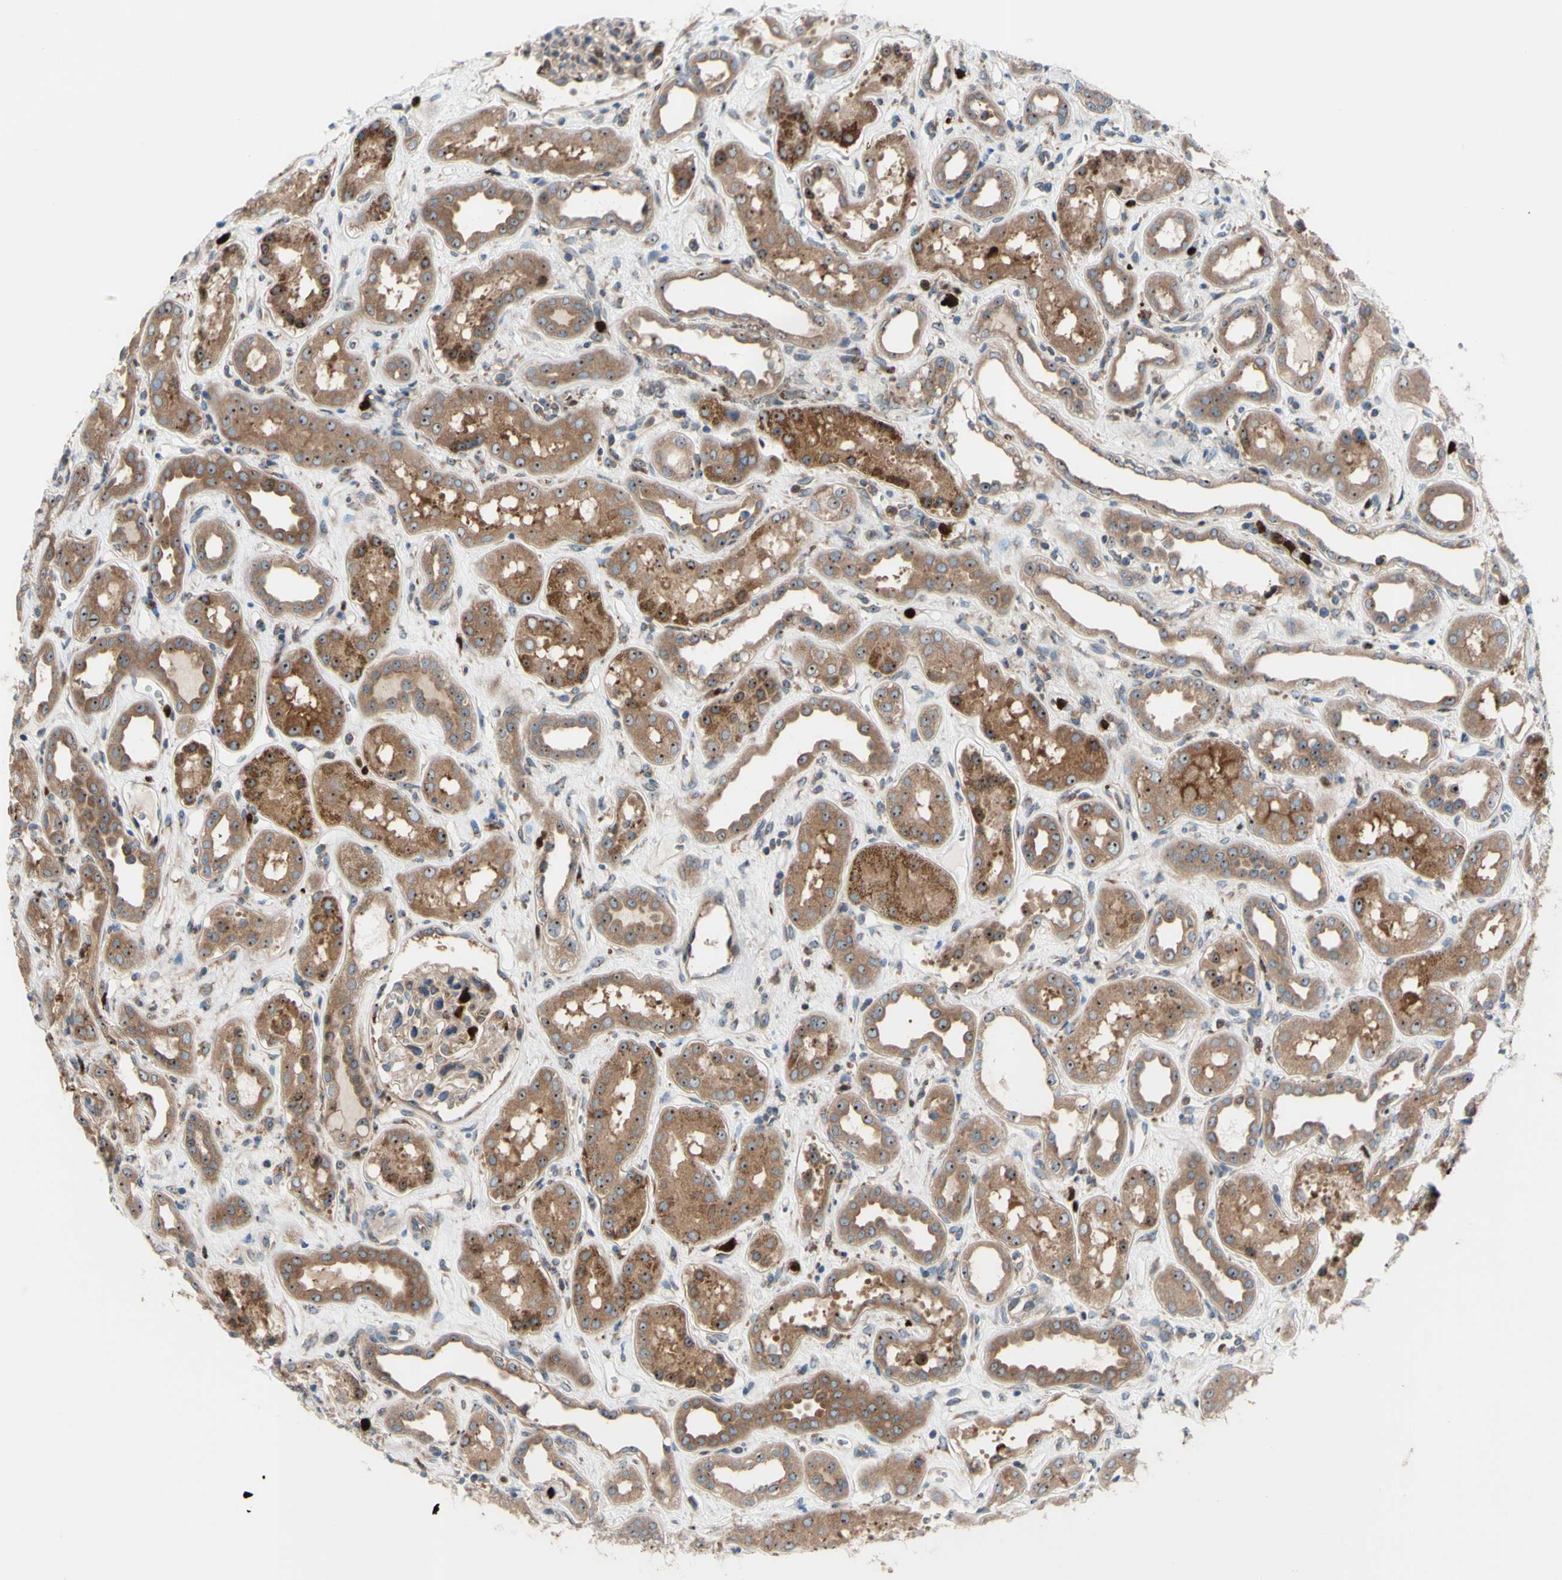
{"staining": {"intensity": "strong", "quantity": "<25%", "location": "cytoplasmic/membranous"}, "tissue": "kidney", "cell_type": "Cells in glomeruli", "image_type": "normal", "snomed": [{"axis": "morphology", "description": "Normal tissue, NOS"}, {"axis": "topography", "description": "Kidney"}], "caption": "A brown stain shows strong cytoplasmic/membranous staining of a protein in cells in glomeruli of normal human kidney.", "gene": "USP9X", "patient": {"sex": "male", "age": 59}}